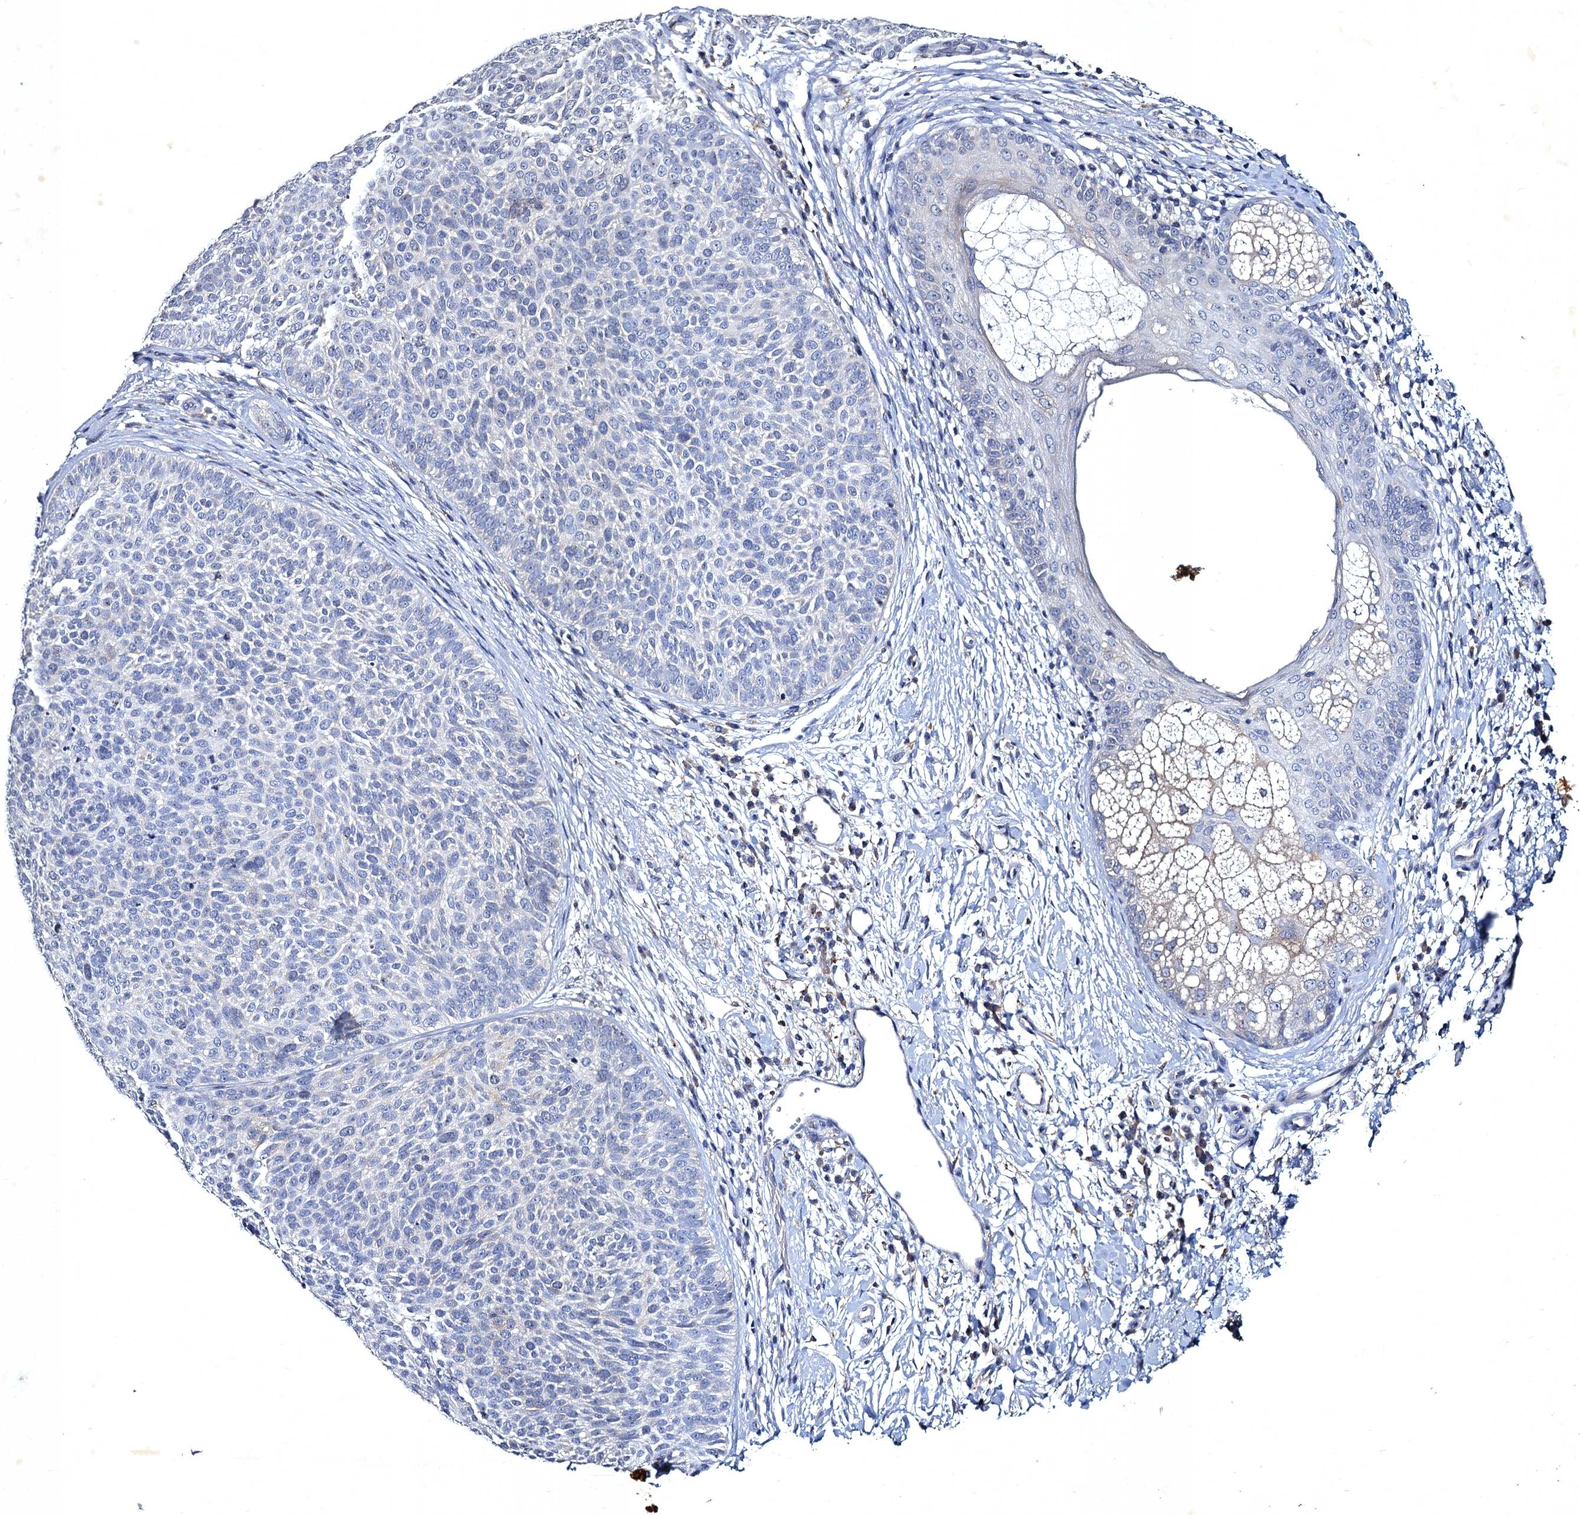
{"staining": {"intensity": "negative", "quantity": "none", "location": "none"}, "tissue": "skin cancer", "cell_type": "Tumor cells", "image_type": "cancer", "snomed": [{"axis": "morphology", "description": "Basal cell carcinoma"}, {"axis": "topography", "description": "Skin"}], "caption": "Tumor cells are negative for protein expression in human skin basal cell carcinoma.", "gene": "ATP9A", "patient": {"sex": "male", "age": 85}}